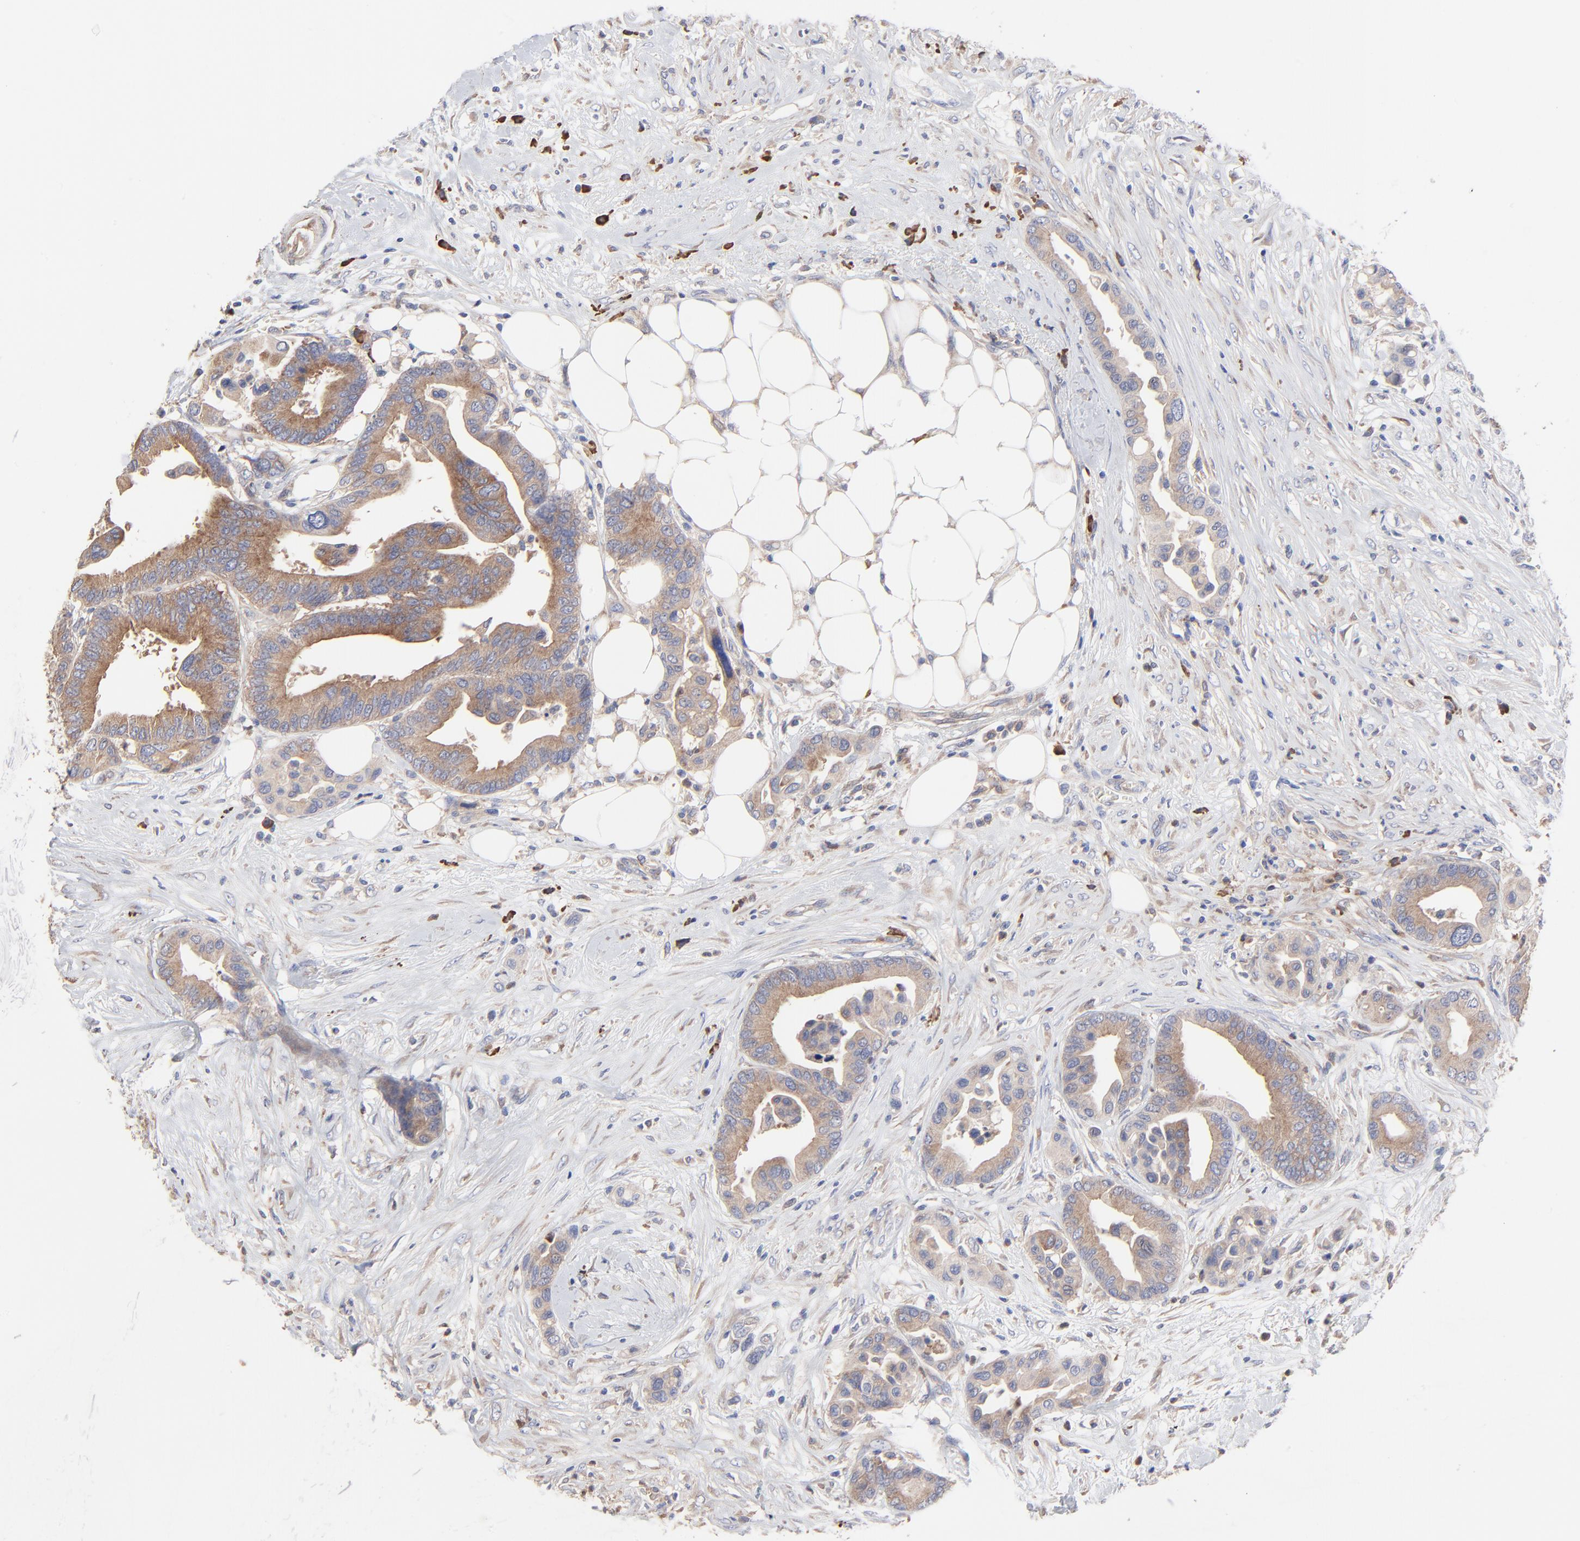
{"staining": {"intensity": "moderate", "quantity": ">75%", "location": "cytoplasmic/membranous"}, "tissue": "colorectal cancer", "cell_type": "Tumor cells", "image_type": "cancer", "snomed": [{"axis": "morphology", "description": "Adenocarcinoma, NOS"}, {"axis": "topography", "description": "Colon"}], "caption": "About >75% of tumor cells in colorectal cancer (adenocarcinoma) exhibit moderate cytoplasmic/membranous protein staining as visualized by brown immunohistochemical staining.", "gene": "PPFIBP2", "patient": {"sex": "male", "age": 82}}